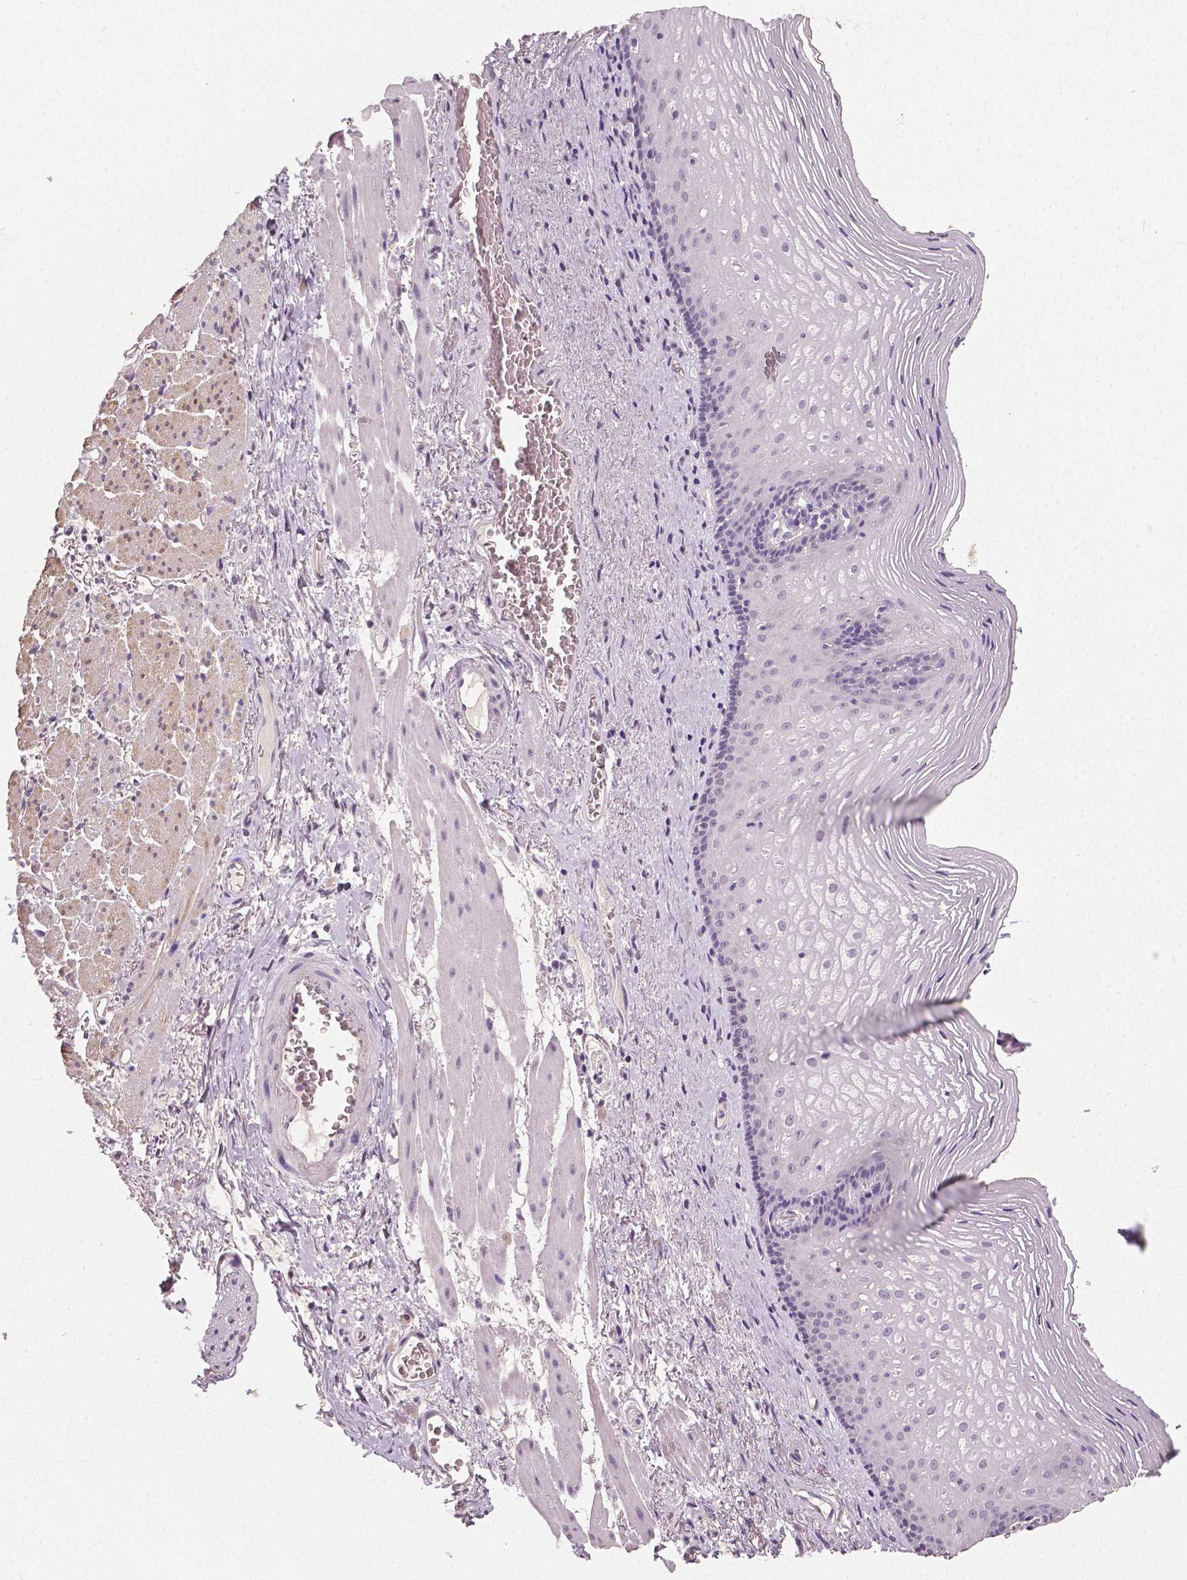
{"staining": {"intensity": "negative", "quantity": "none", "location": "none"}, "tissue": "esophagus", "cell_type": "Squamous epithelial cells", "image_type": "normal", "snomed": [{"axis": "morphology", "description": "Normal tissue, NOS"}, {"axis": "topography", "description": "Esophagus"}], "caption": "This is an immunohistochemistry histopathology image of benign esophagus. There is no positivity in squamous epithelial cells.", "gene": "NECAB1", "patient": {"sex": "male", "age": 76}}